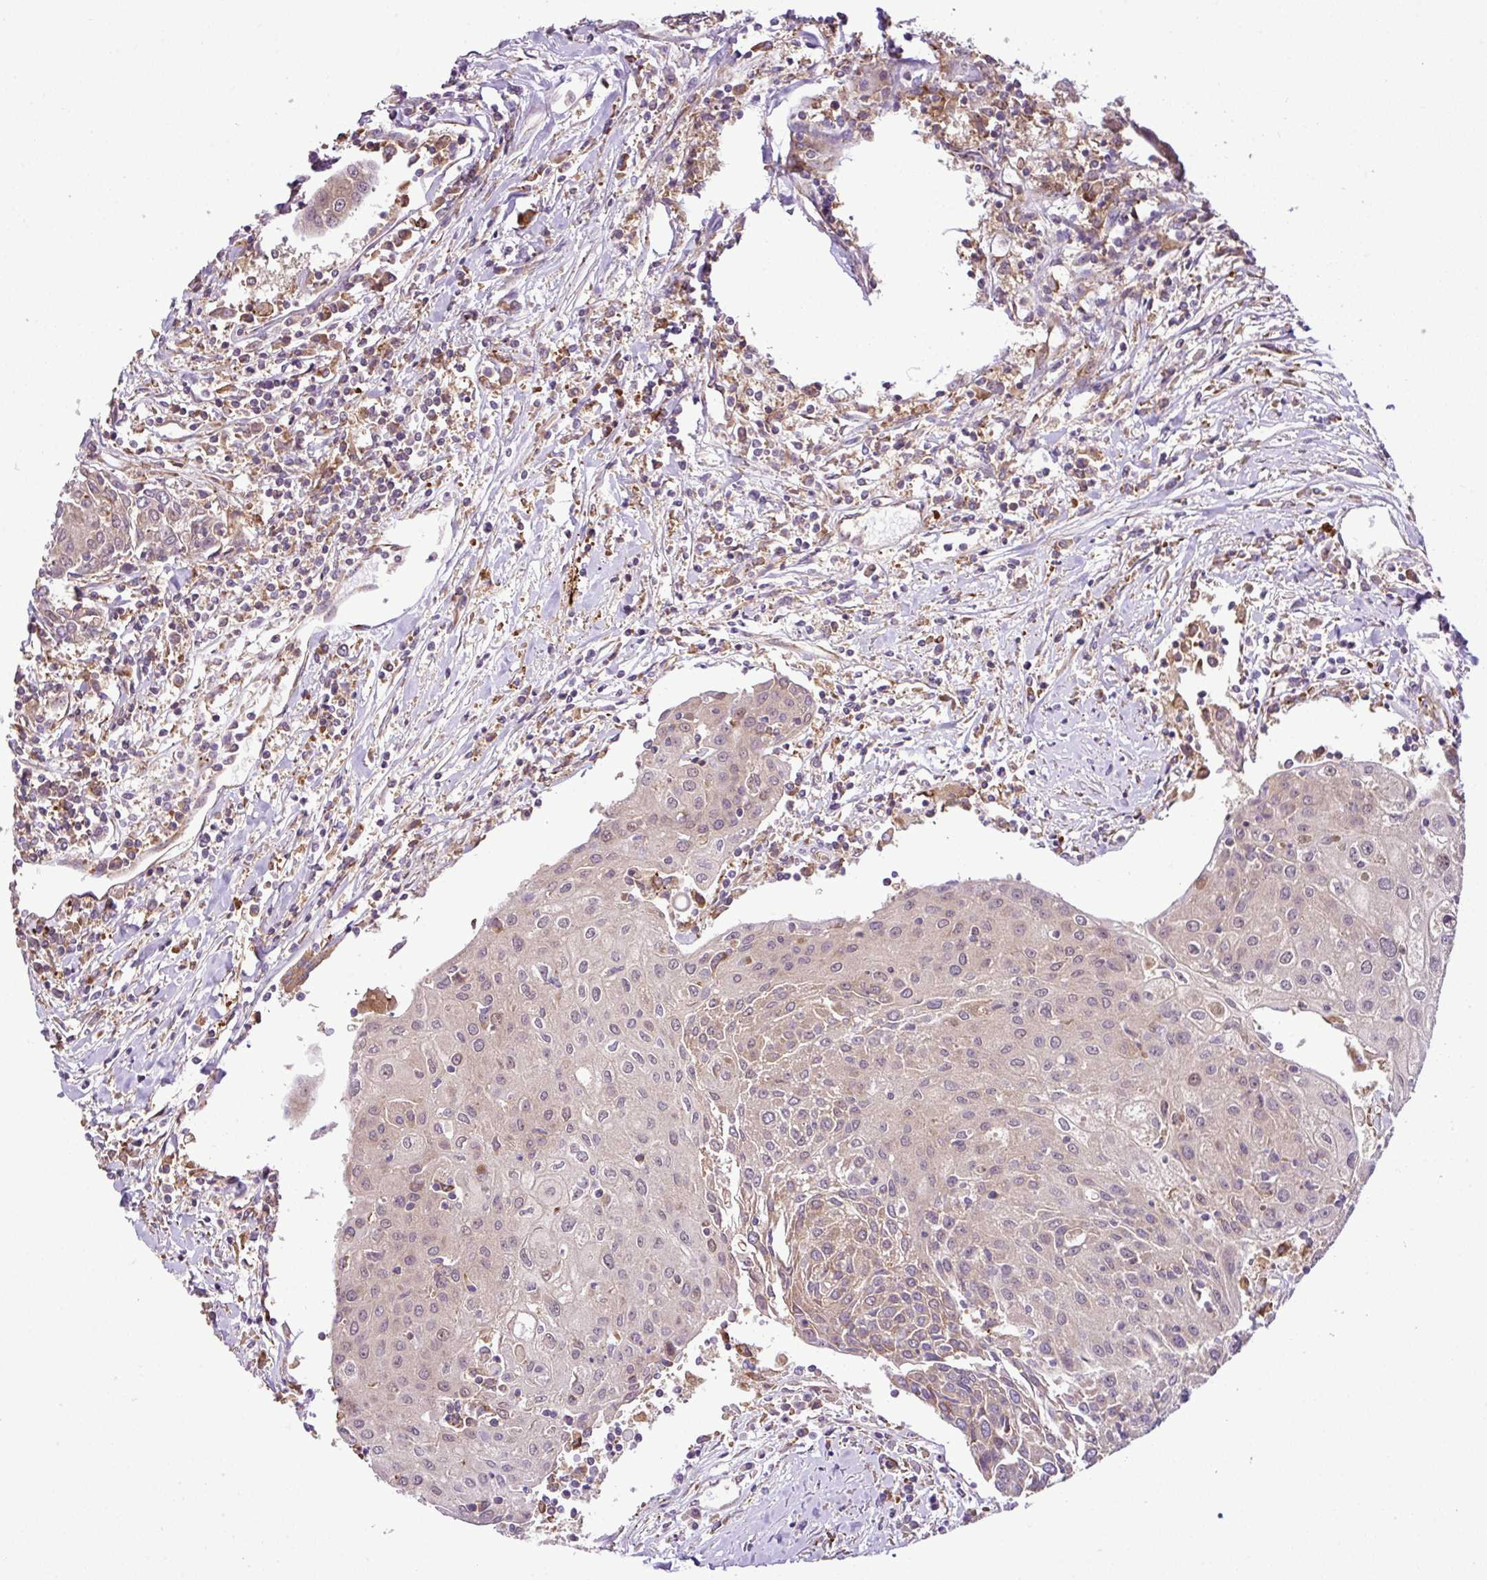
{"staining": {"intensity": "weak", "quantity": "<25%", "location": "cytoplasmic/membranous"}, "tissue": "urothelial cancer", "cell_type": "Tumor cells", "image_type": "cancer", "snomed": [{"axis": "morphology", "description": "Urothelial carcinoma, High grade"}, {"axis": "topography", "description": "Urinary bladder"}], "caption": "Image shows no protein expression in tumor cells of urothelial cancer tissue.", "gene": "DLGAP4", "patient": {"sex": "female", "age": 85}}